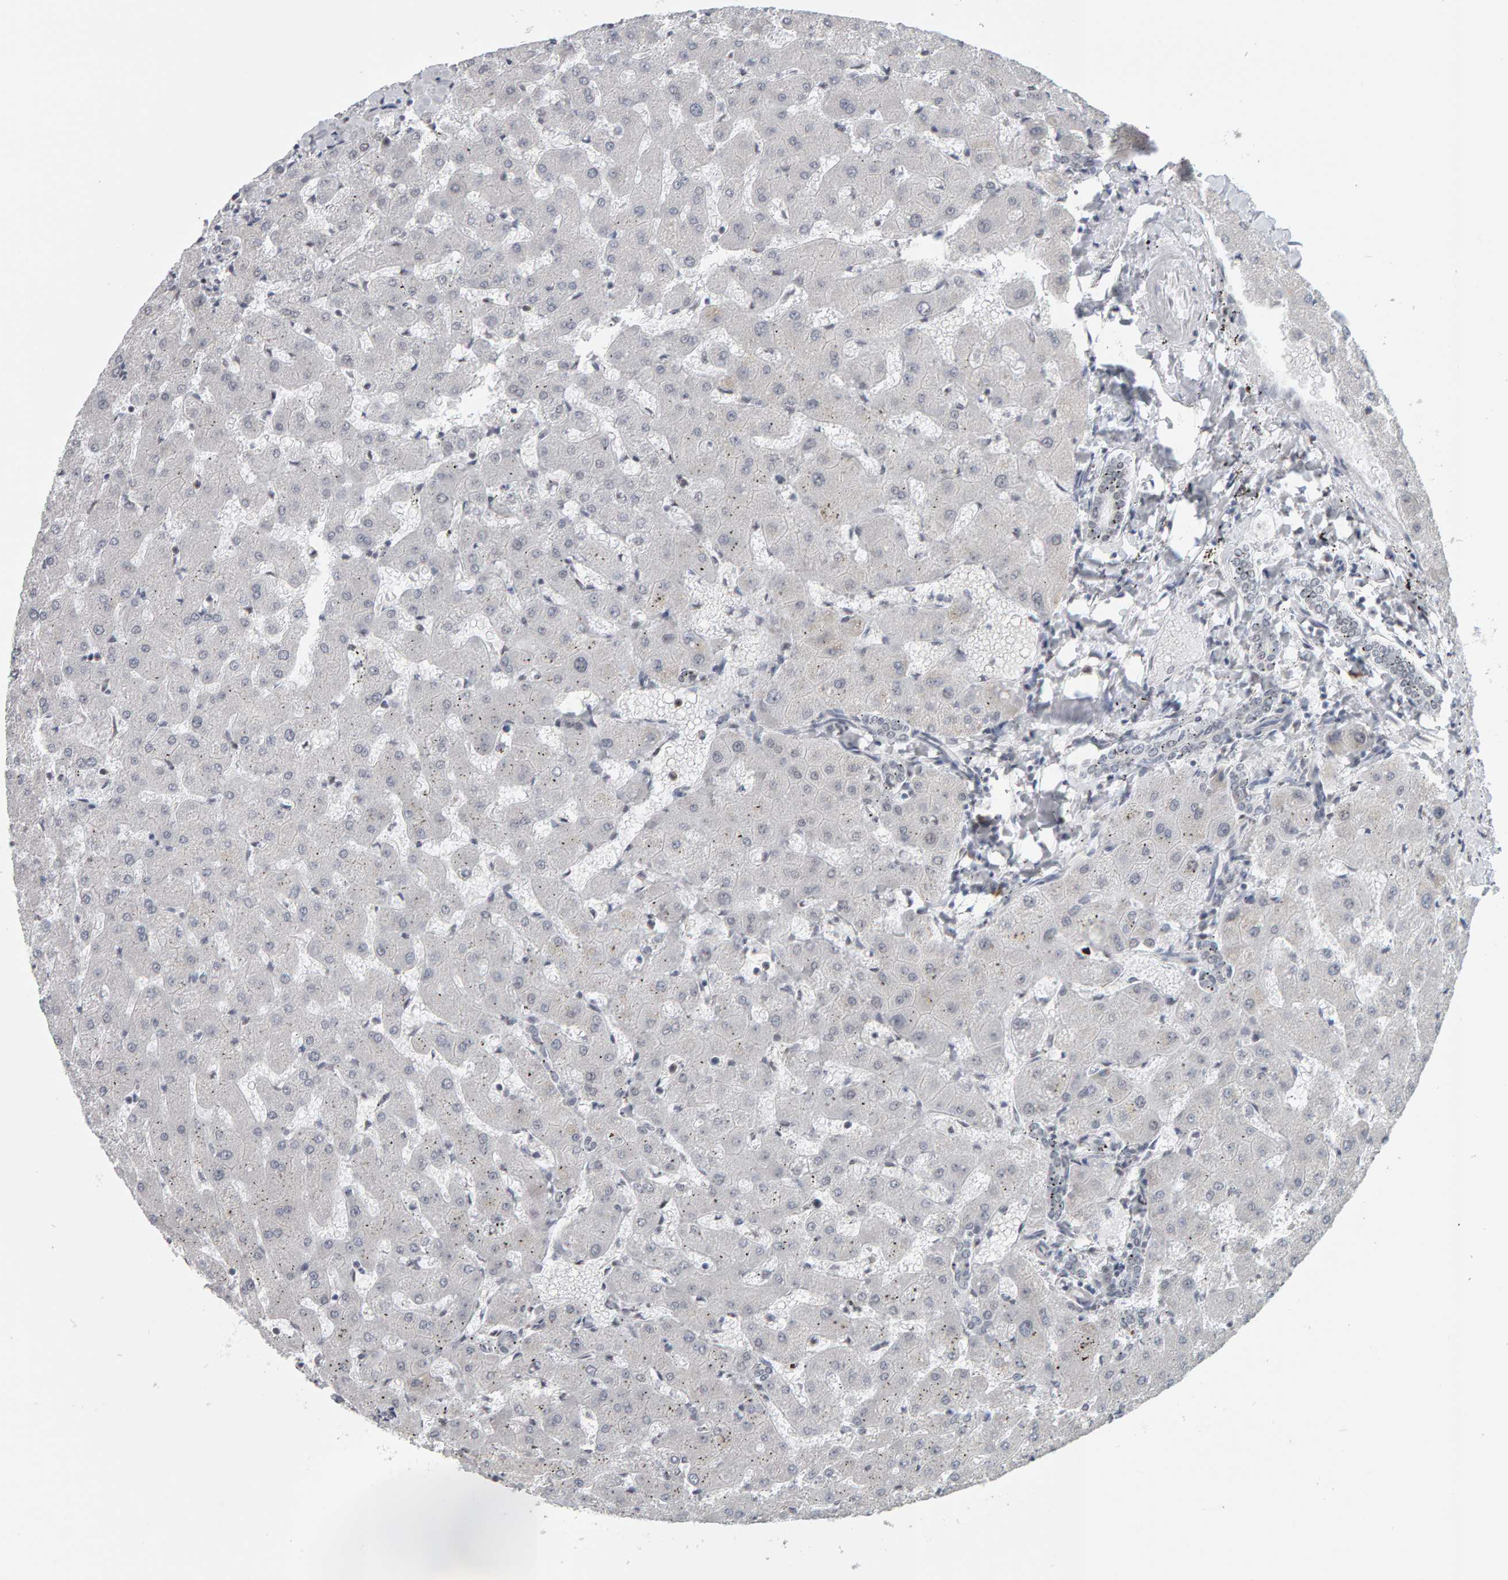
{"staining": {"intensity": "negative", "quantity": "none", "location": "none"}, "tissue": "liver", "cell_type": "Cholangiocytes", "image_type": "normal", "snomed": [{"axis": "morphology", "description": "Normal tissue, NOS"}, {"axis": "topography", "description": "Liver"}], "caption": "Histopathology image shows no protein positivity in cholangiocytes of unremarkable liver. Brightfield microscopy of IHC stained with DAB (brown) and hematoxylin (blue), captured at high magnification.", "gene": "ATF7IP", "patient": {"sex": "female", "age": 63}}